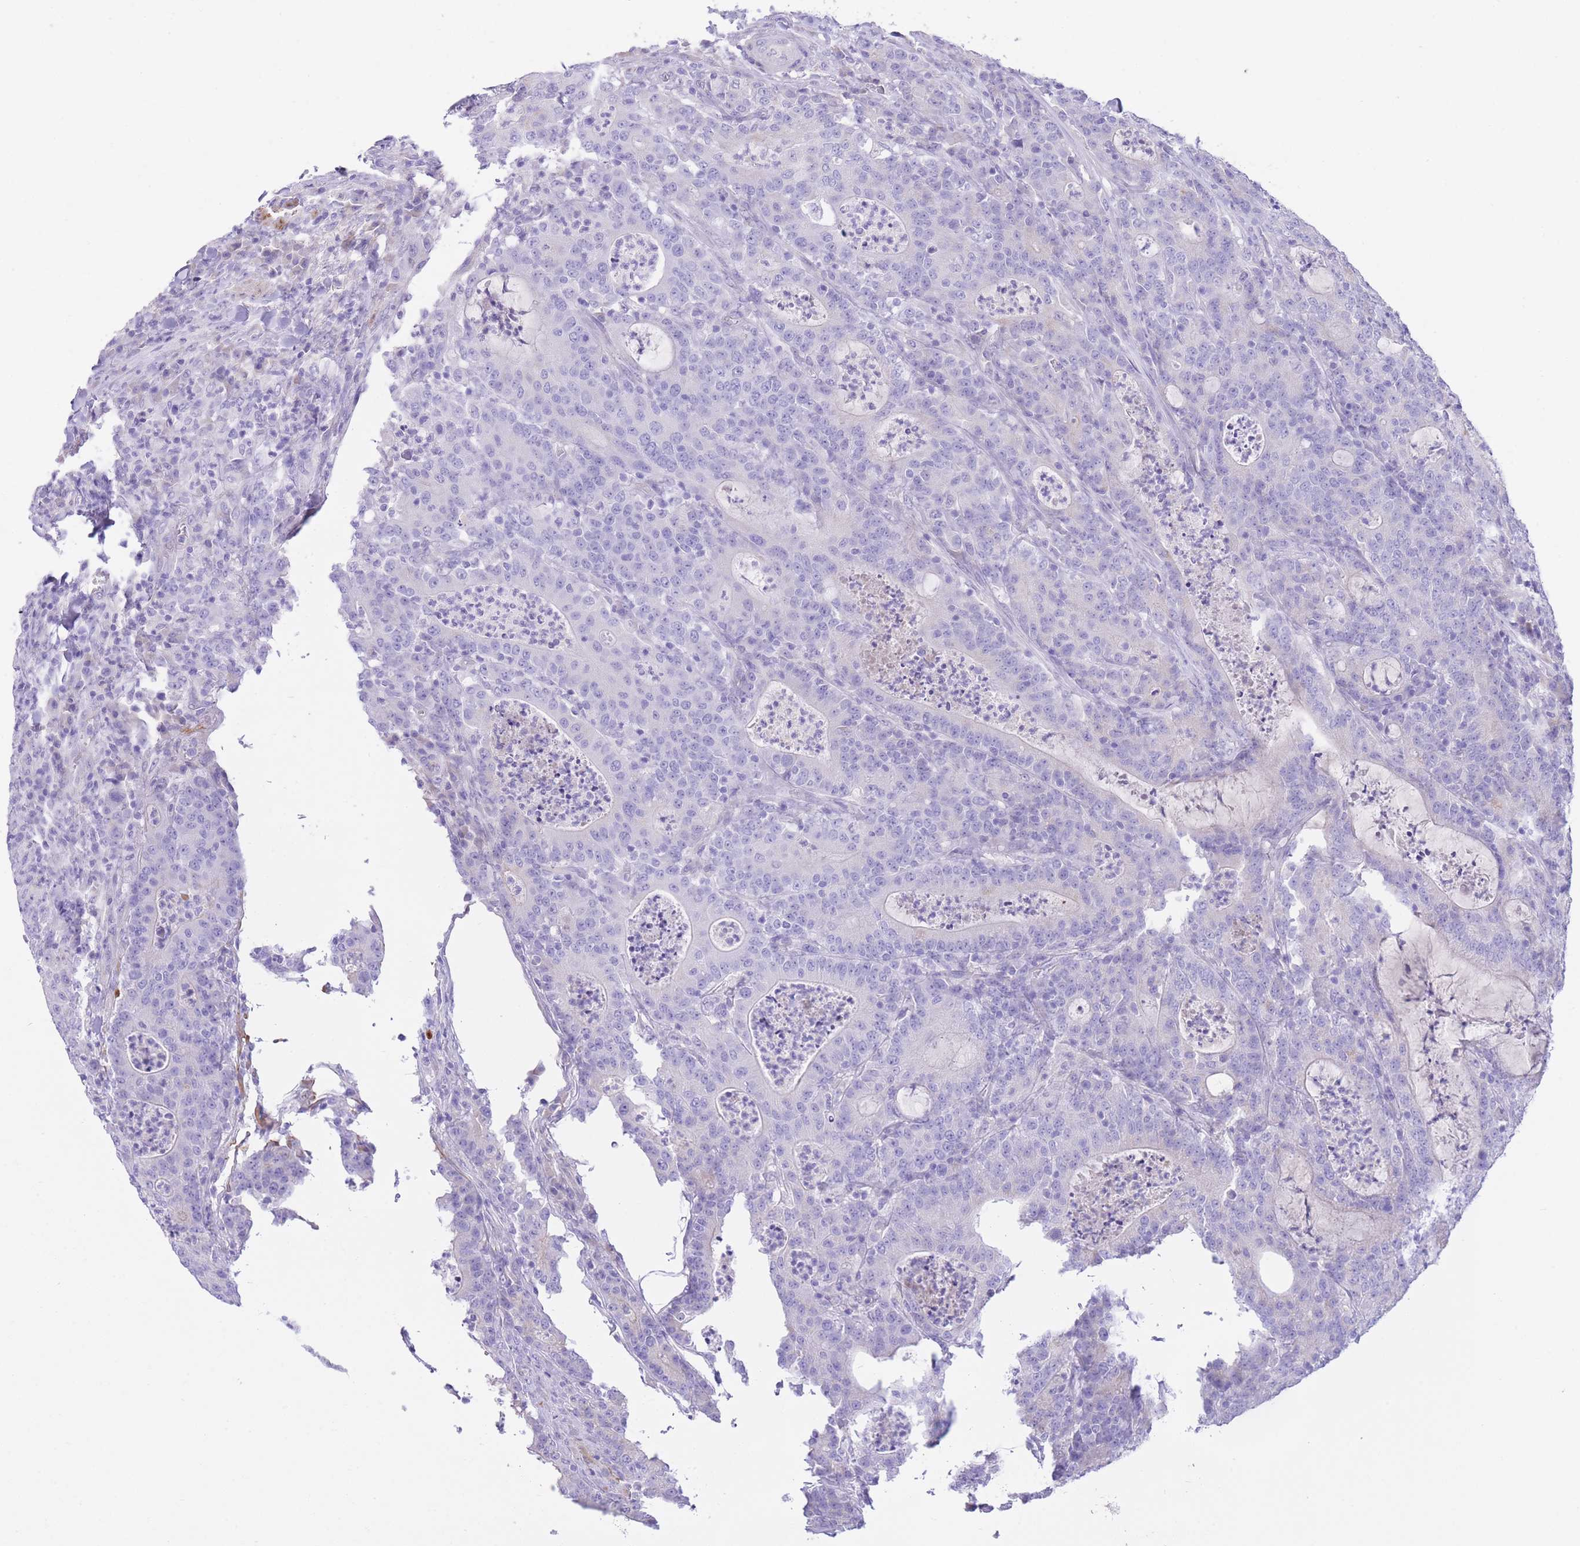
{"staining": {"intensity": "negative", "quantity": "none", "location": "none"}, "tissue": "colorectal cancer", "cell_type": "Tumor cells", "image_type": "cancer", "snomed": [{"axis": "morphology", "description": "Adenocarcinoma, NOS"}, {"axis": "topography", "description": "Colon"}], "caption": "DAB immunohistochemical staining of colorectal cancer (adenocarcinoma) displays no significant staining in tumor cells. The staining was performed using DAB (3,3'-diaminobenzidine) to visualize the protein expression in brown, while the nuclei were stained in blue with hematoxylin (Magnification: 20x).", "gene": "PGM1", "patient": {"sex": "male", "age": 83}}